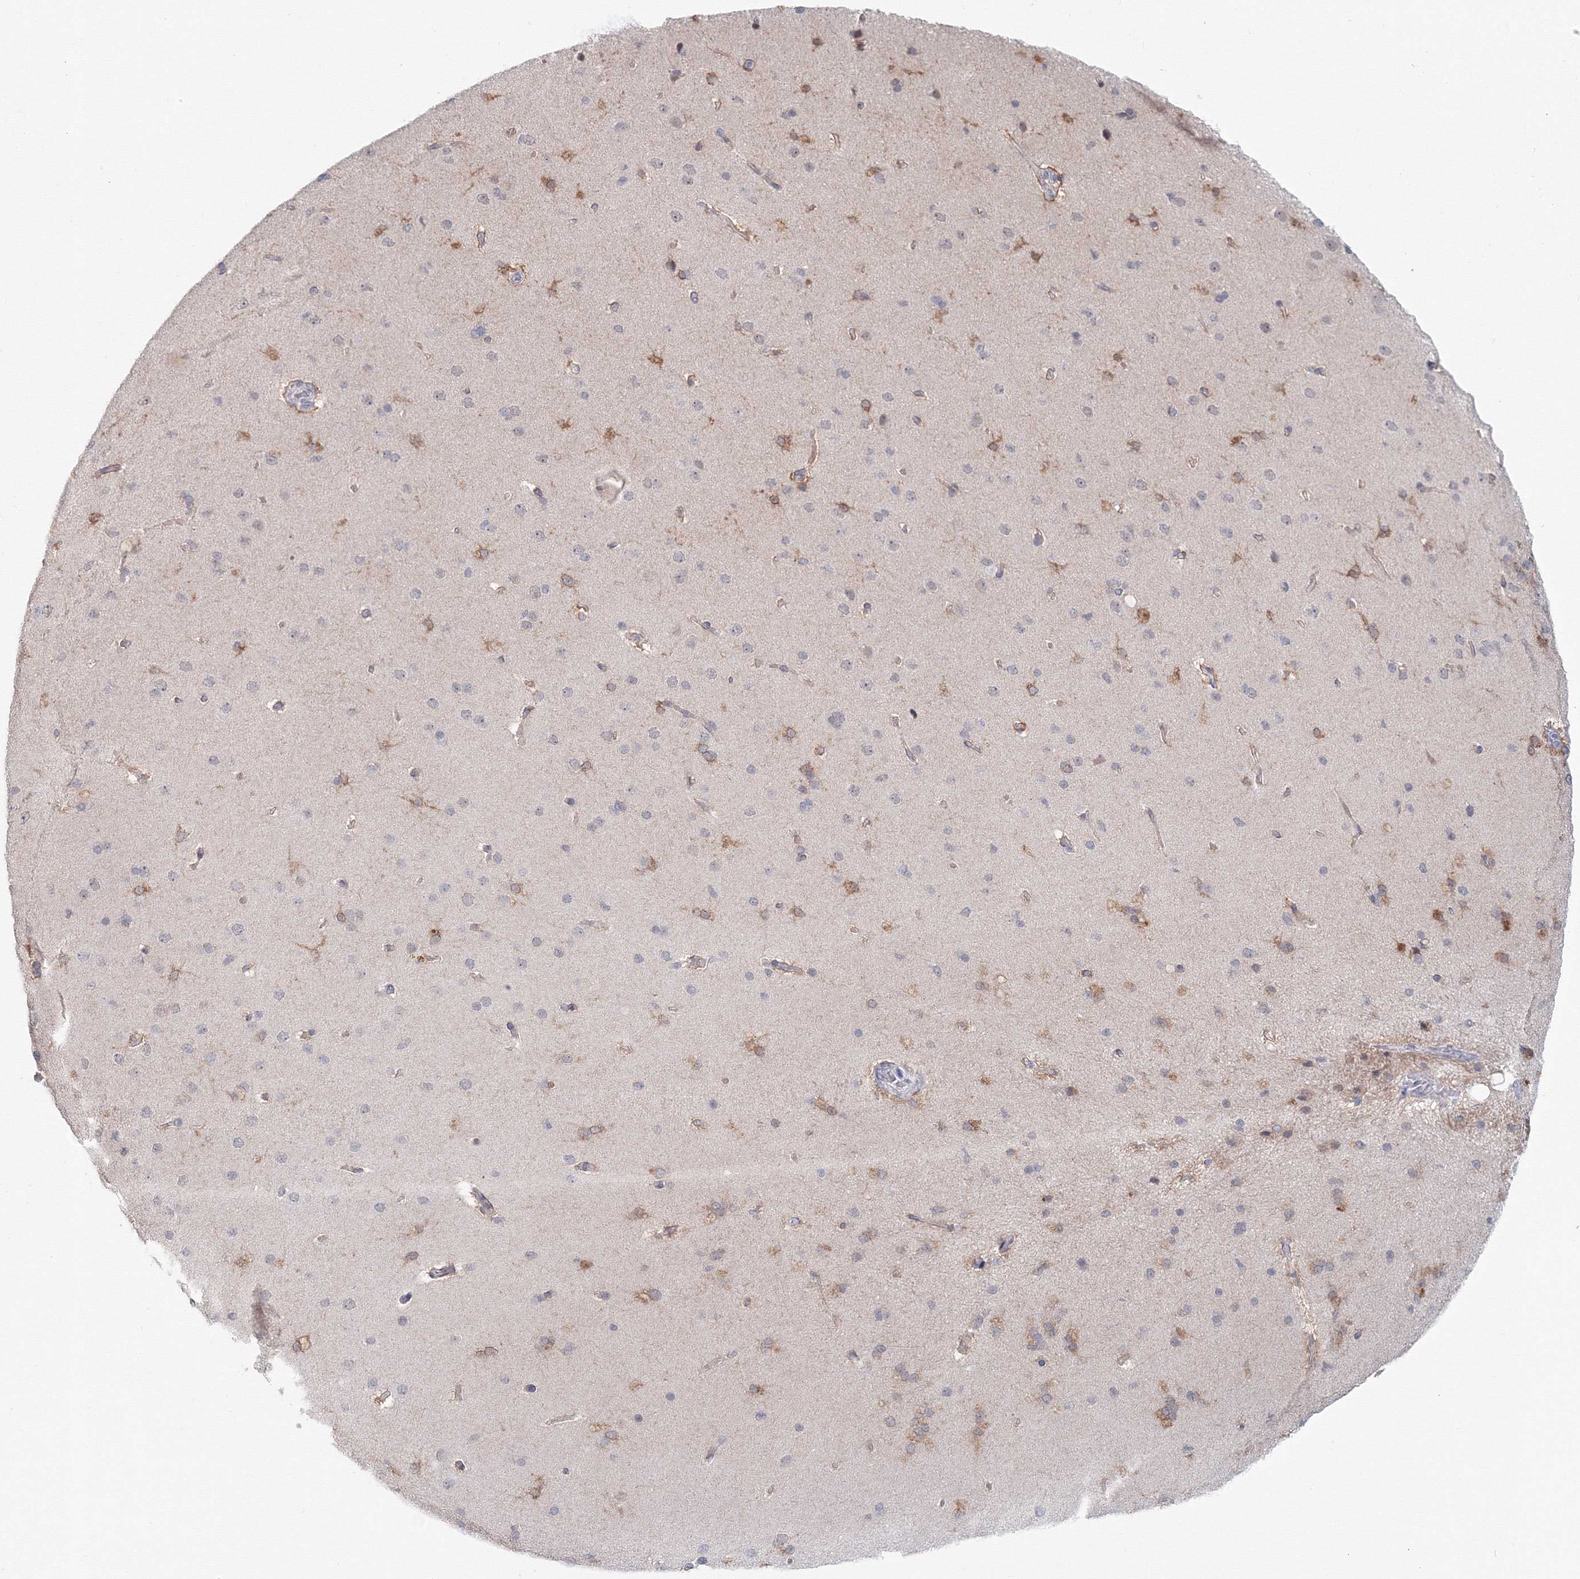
{"staining": {"intensity": "moderate", "quantity": "25%-75%", "location": "cytoplasmic/membranous"}, "tissue": "cerebral cortex", "cell_type": "Endothelial cells", "image_type": "normal", "snomed": [{"axis": "morphology", "description": "Normal tissue, NOS"}, {"axis": "topography", "description": "Cerebral cortex"}], "caption": "IHC micrograph of unremarkable cerebral cortex stained for a protein (brown), which demonstrates medium levels of moderate cytoplasmic/membranous positivity in approximately 25%-75% of endothelial cells.", "gene": "SLC7A7", "patient": {"sex": "male", "age": 62}}